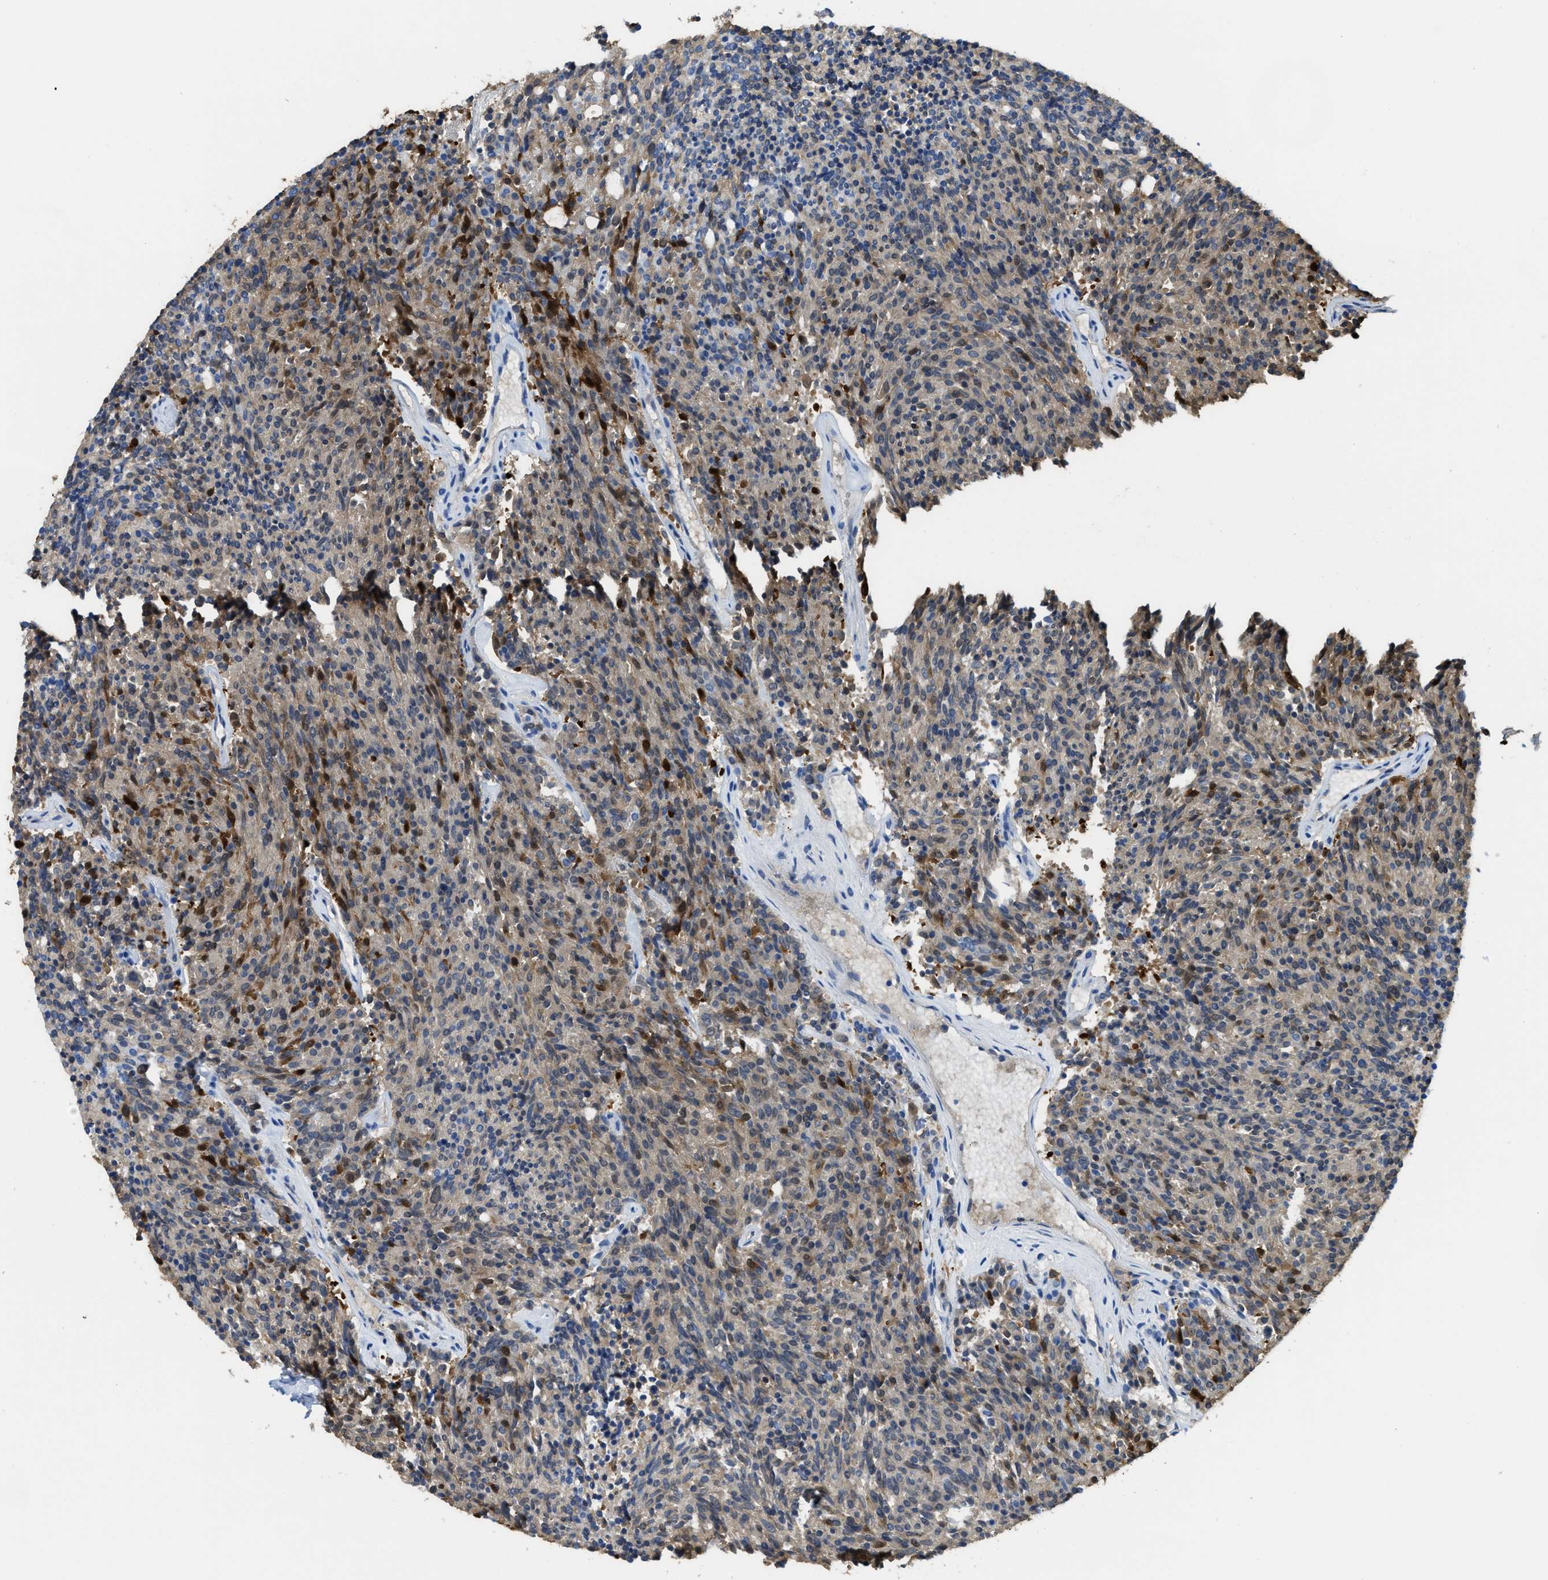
{"staining": {"intensity": "weak", "quantity": ">75%", "location": "cytoplasmic/membranous"}, "tissue": "carcinoid", "cell_type": "Tumor cells", "image_type": "cancer", "snomed": [{"axis": "morphology", "description": "Carcinoid, malignant, NOS"}, {"axis": "topography", "description": "Pancreas"}], "caption": "The micrograph shows a brown stain indicating the presence of a protein in the cytoplasmic/membranous of tumor cells in carcinoid (malignant).", "gene": "ASS1", "patient": {"sex": "female", "age": 54}}